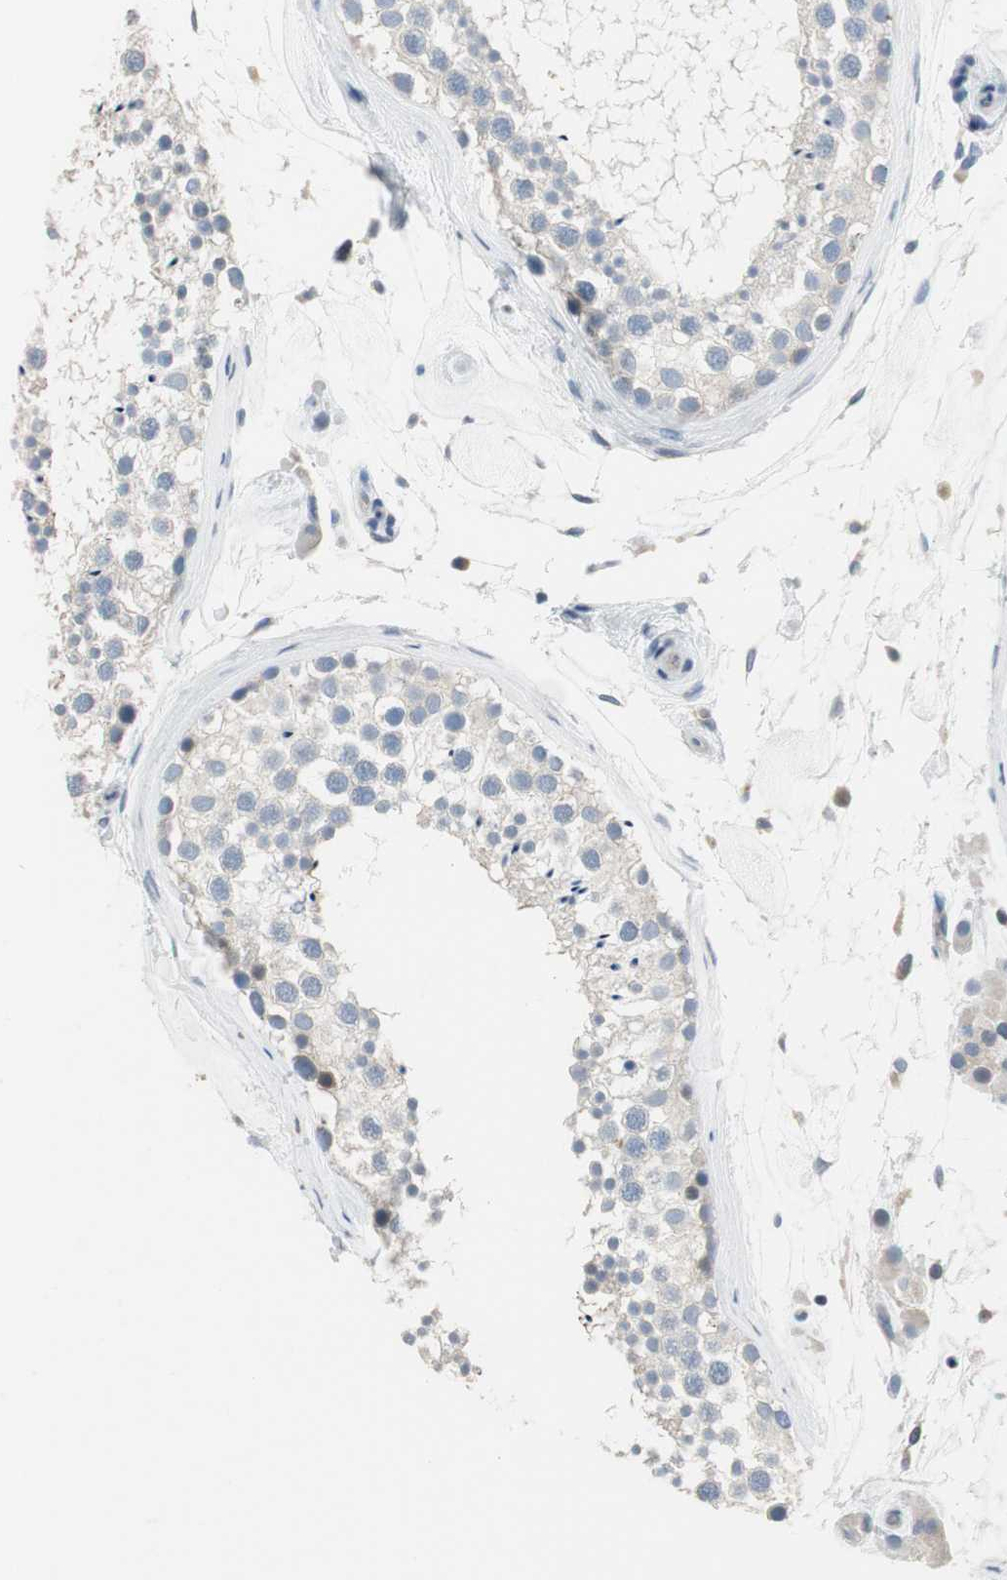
{"staining": {"intensity": "negative", "quantity": "none", "location": "none"}, "tissue": "testis", "cell_type": "Cells in seminiferous ducts", "image_type": "normal", "snomed": [{"axis": "morphology", "description": "Normal tissue, NOS"}, {"axis": "topography", "description": "Testis"}], "caption": "This micrograph is of normal testis stained with IHC to label a protein in brown with the nuclei are counter-stained blue. There is no staining in cells in seminiferous ducts.", "gene": "SPINK4", "patient": {"sex": "male", "age": 46}}